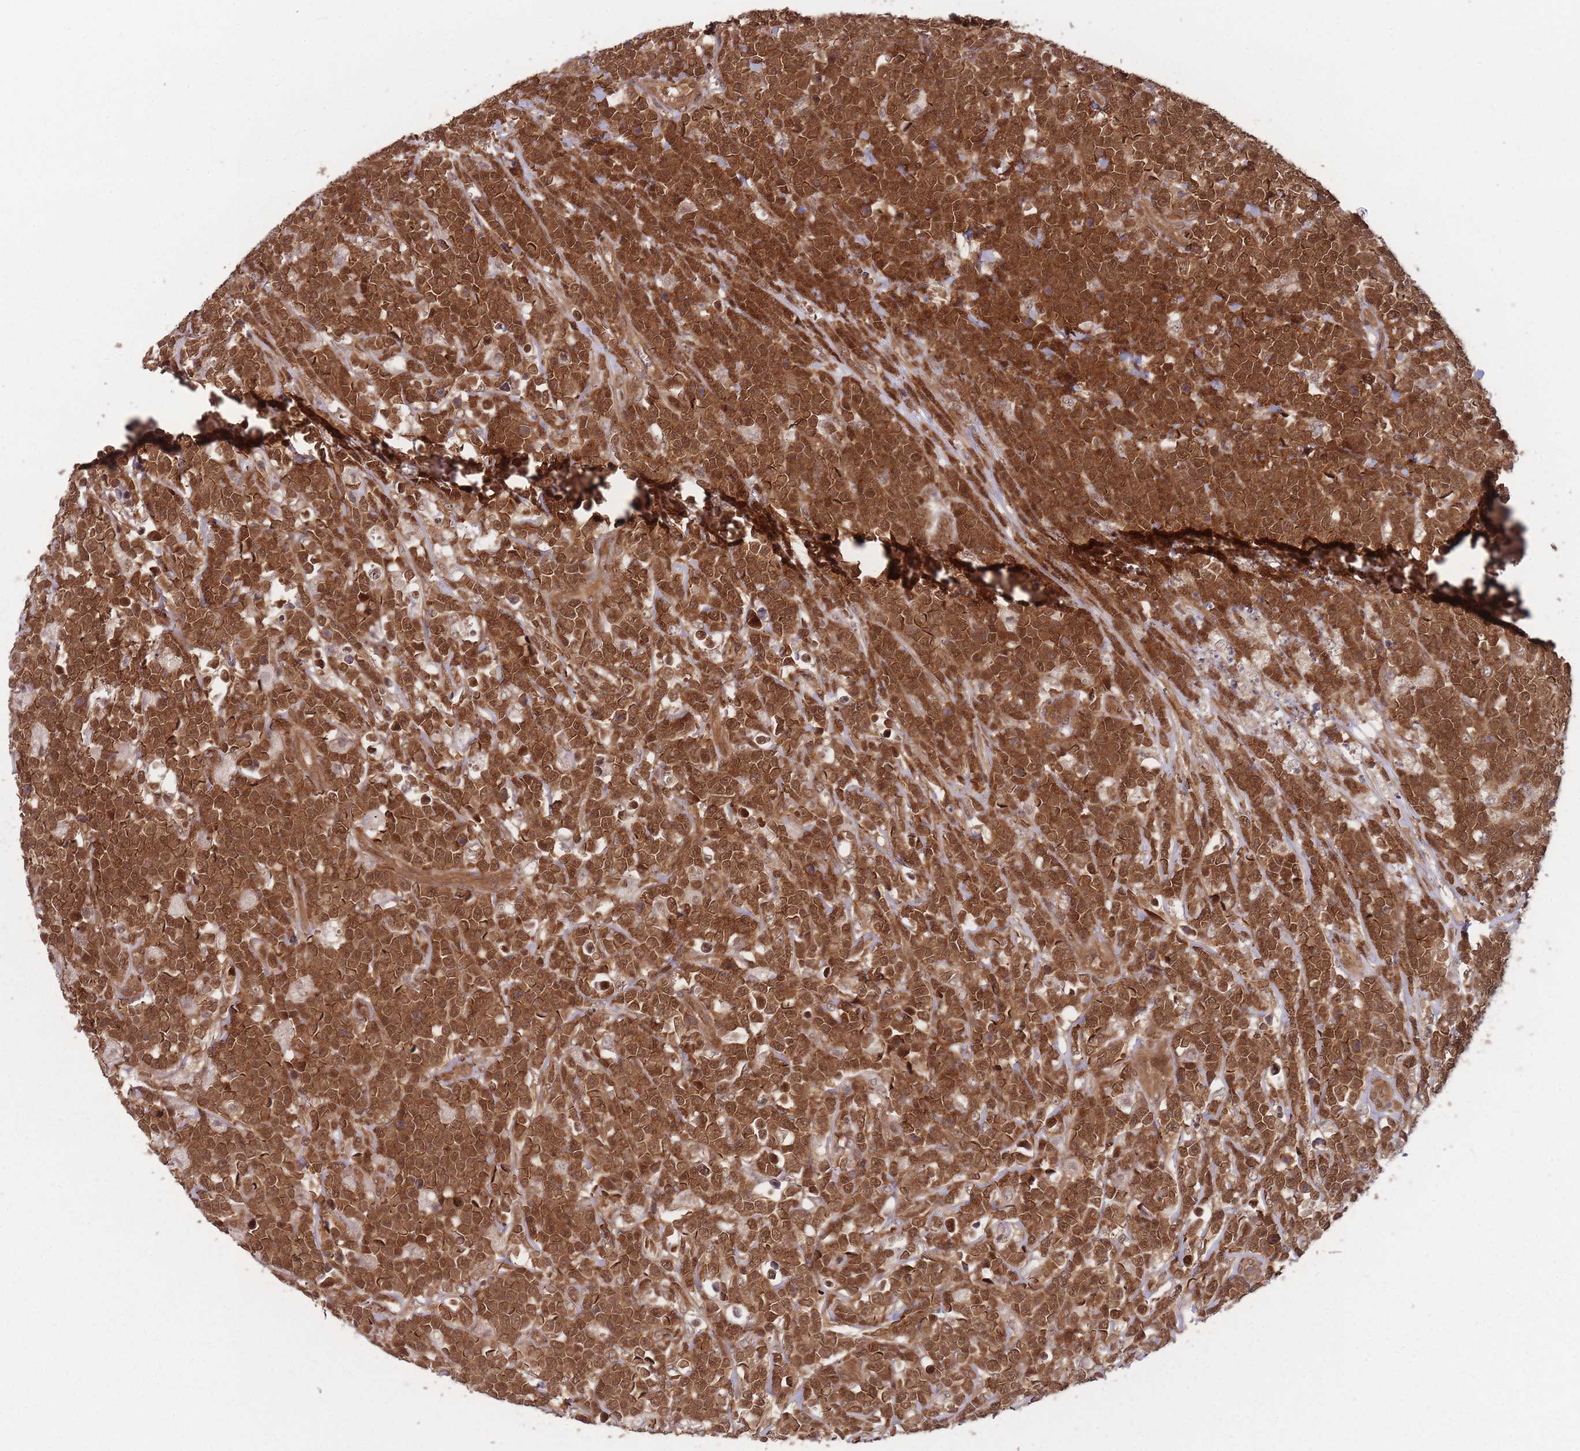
{"staining": {"intensity": "moderate", "quantity": ">75%", "location": "cytoplasmic/membranous,nuclear"}, "tissue": "lymphoma", "cell_type": "Tumor cells", "image_type": "cancer", "snomed": [{"axis": "morphology", "description": "Malignant lymphoma, non-Hodgkin's type, High grade"}, {"axis": "topography", "description": "Small intestine"}], "caption": "Malignant lymphoma, non-Hodgkin's type (high-grade) tissue displays moderate cytoplasmic/membranous and nuclear positivity in about >75% of tumor cells, visualized by immunohistochemistry.", "gene": "PPP6R3", "patient": {"sex": "male", "age": 8}}